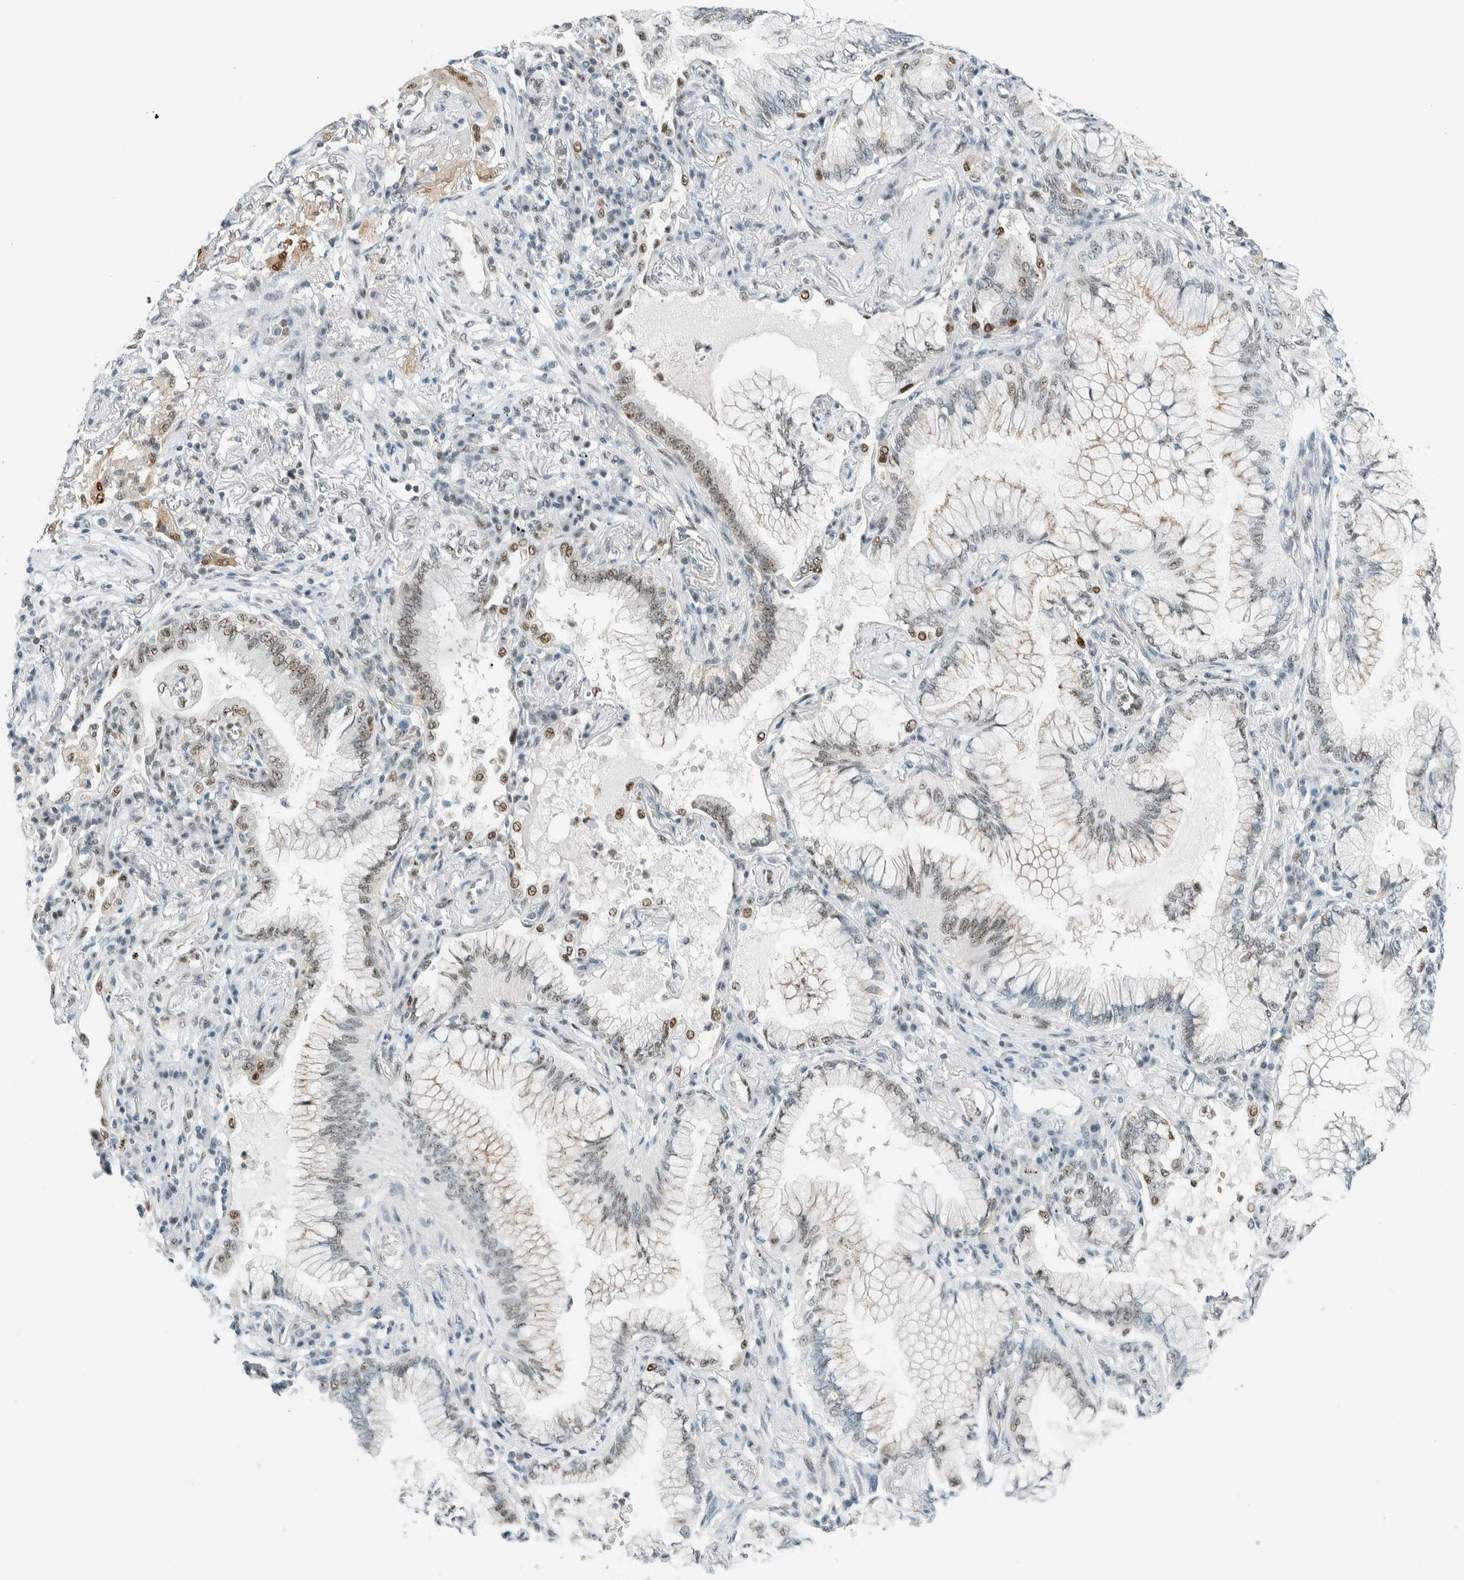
{"staining": {"intensity": "weak", "quantity": "25%-75%", "location": "cytoplasmic/membranous,nuclear"}, "tissue": "lung cancer", "cell_type": "Tumor cells", "image_type": "cancer", "snomed": [{"axis": "morphology", "description": "Adenocarcinoma, NOS"}, {"axis": "topography", "description": "Lung"}], "caption": "Brown immunohistochemical staining in lung cancer (adenocarcinoma) demonstrates weak cytoplasmic/membranous and nuclear expression in about 25%-75% of tumor cells.", "gene": "CYSRT1", "patient": {"sex": "female", "age": 70}}